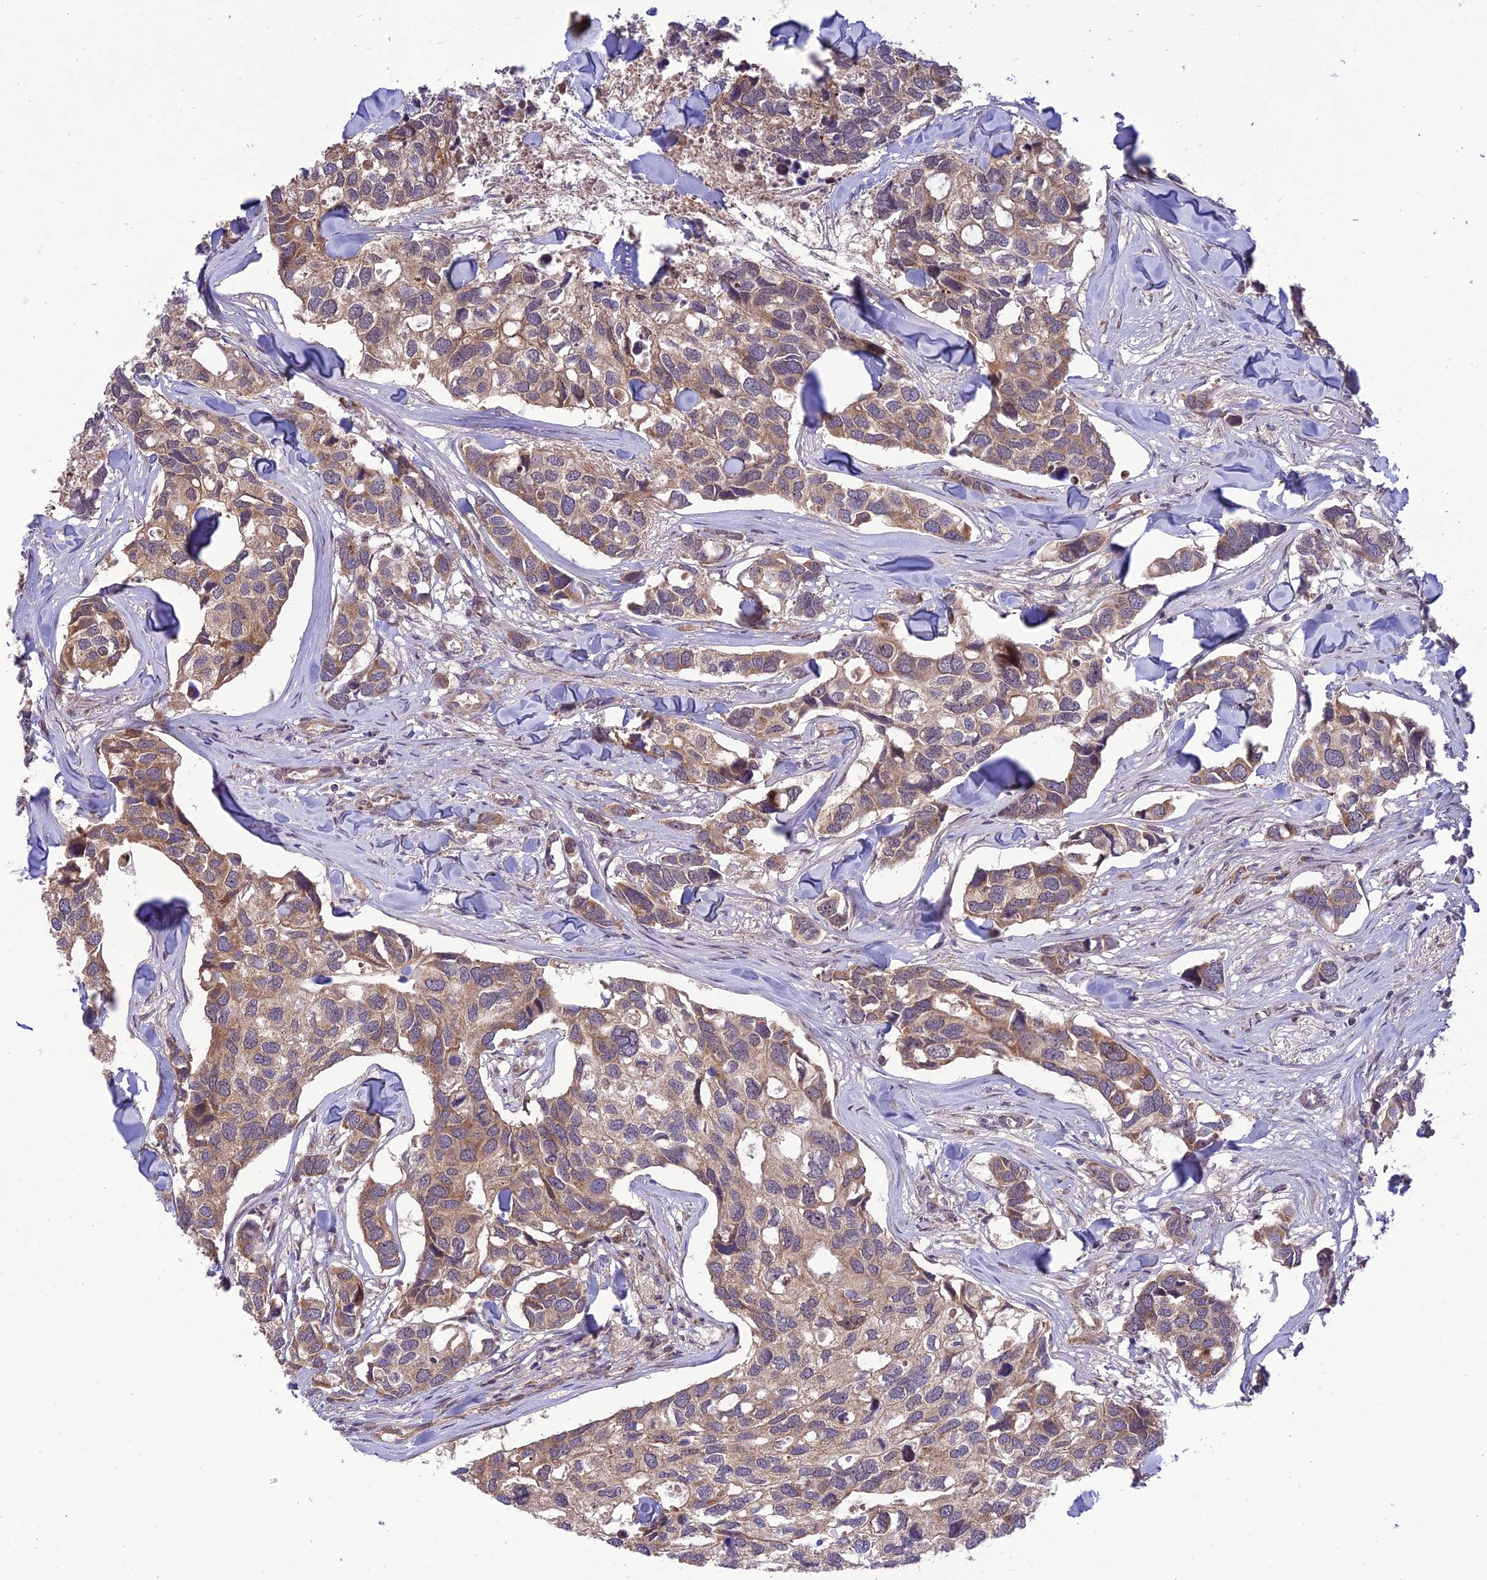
{"staining": {"intensity": "weak", "quantity": ">75%", "location": "cytoplasmic/membranous"}, "tissue": "breast cancer", "cell_type": "Tumor cells", "image_type": "cancer", "snomed": [{"axis": "morphology", "description": "Duct carcinoma"}, {"axis": "topography", "description": "Breast"}], "caption": "Immunohistochemical staining of human breast cancer shows weak cytoplasmic/membranous protein expression in about >75% of tumor cells. Using DAB (3,3'-diaminobenzidine) (brown) and hematoxylin (blue) stains, captured at high magnification using brightfield microscopy.", "gene": "PLEKHG2", "patient": {"sex": "female", "age": 83}}